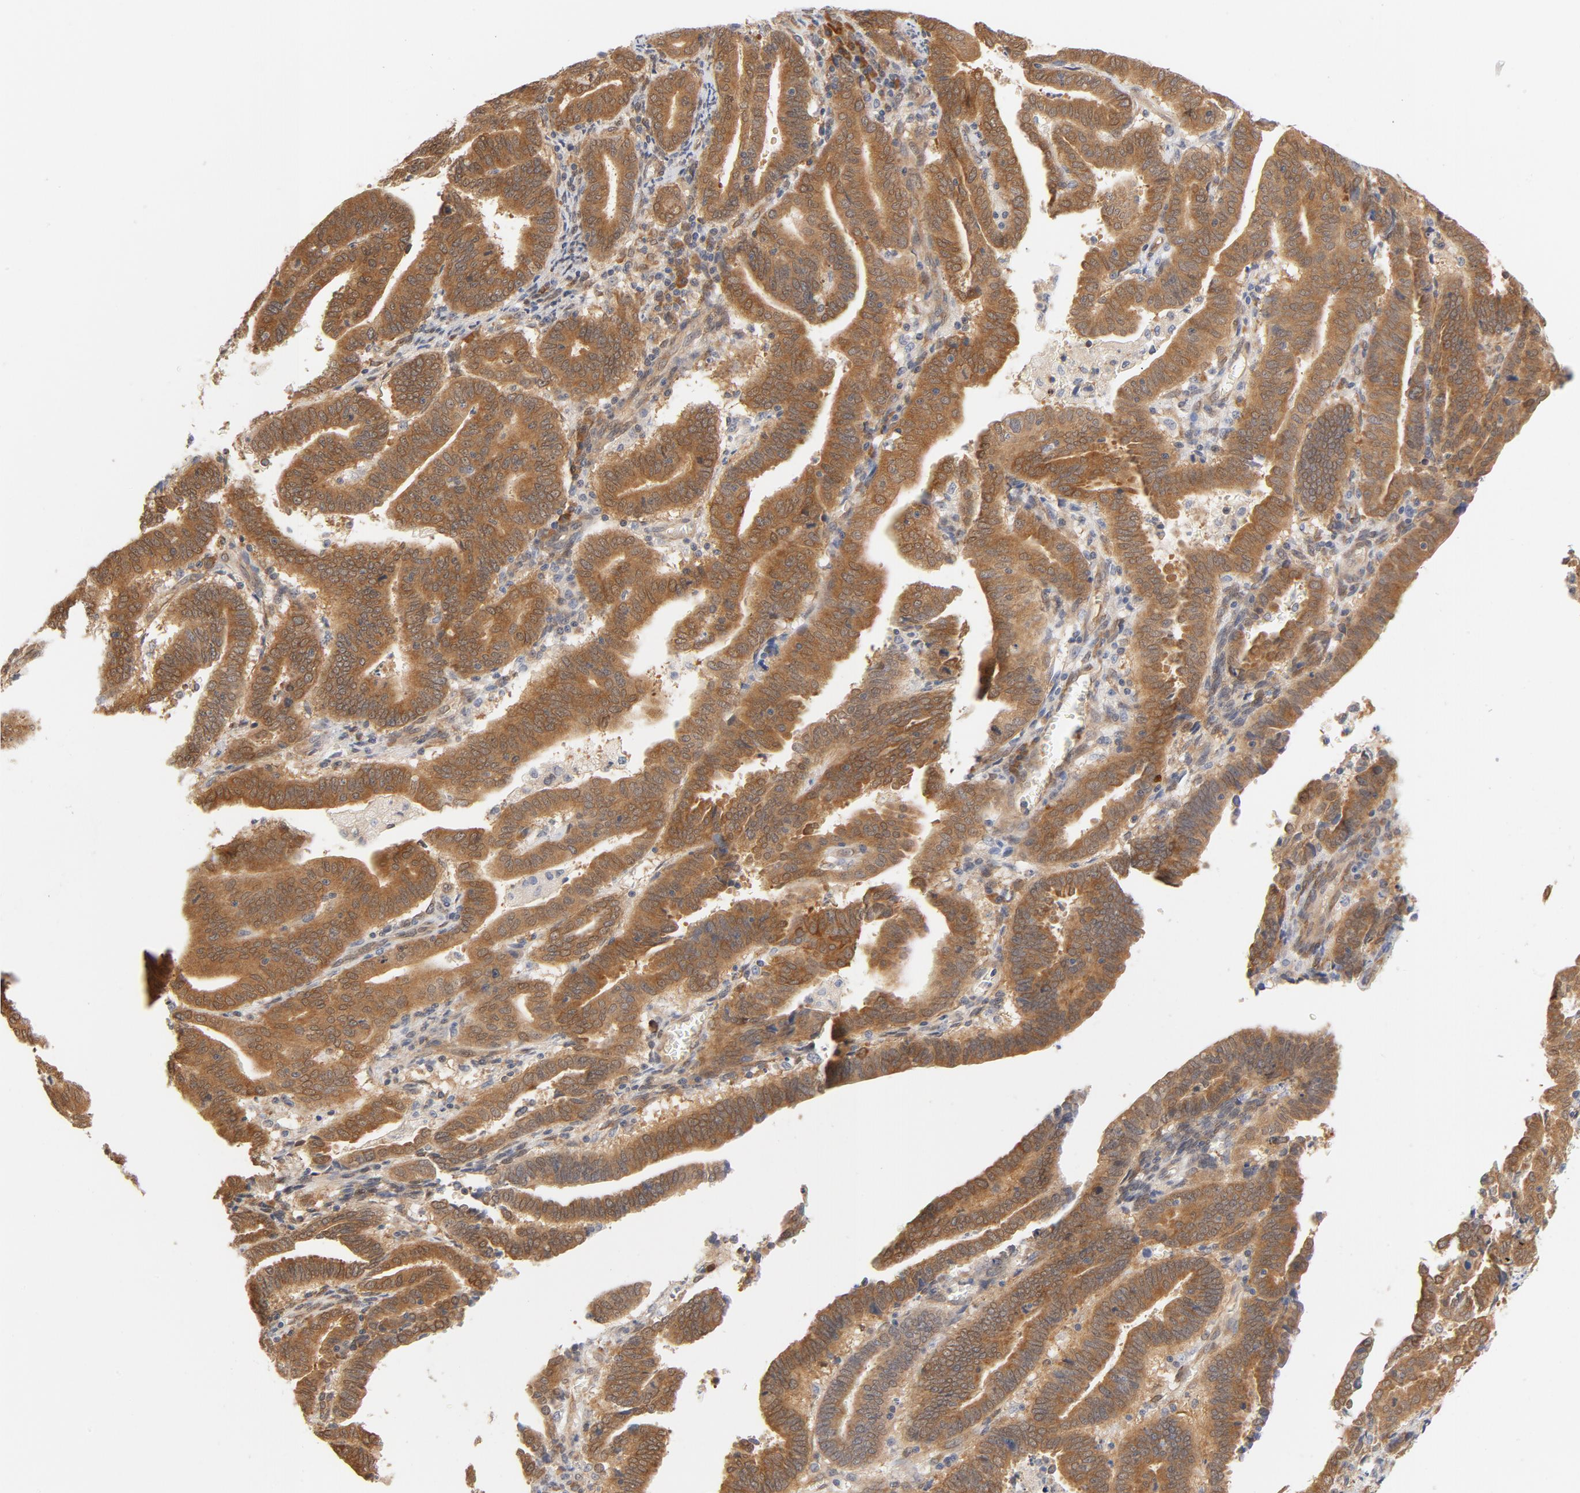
{"staining": {"intensity": "moderate", "quantity": ">75%", "location": "cytoplasmic/membranous"}, "tissue": "endometrial cancer", "cell_type": "Tumor cells", "image_type": "cancer", "snomed": [{"axis": "morphology", "description": "Adenocarcinoma, NOS"}, {"axis": "topography", "description": "Uterus"}], "caption": "Tumor cells exhibit medium levels of moderate cytoplasmic/membranous expression in about >75% of cells in human endometrial cancer. Using DAB (3,3'-diaminobenzidine) (brown) and hematoxylin (blue) stains, captured at high magnification using brightfield microscopy.", "gene": "EIF4E", "patient": {"sex": "female", "age": 83}}